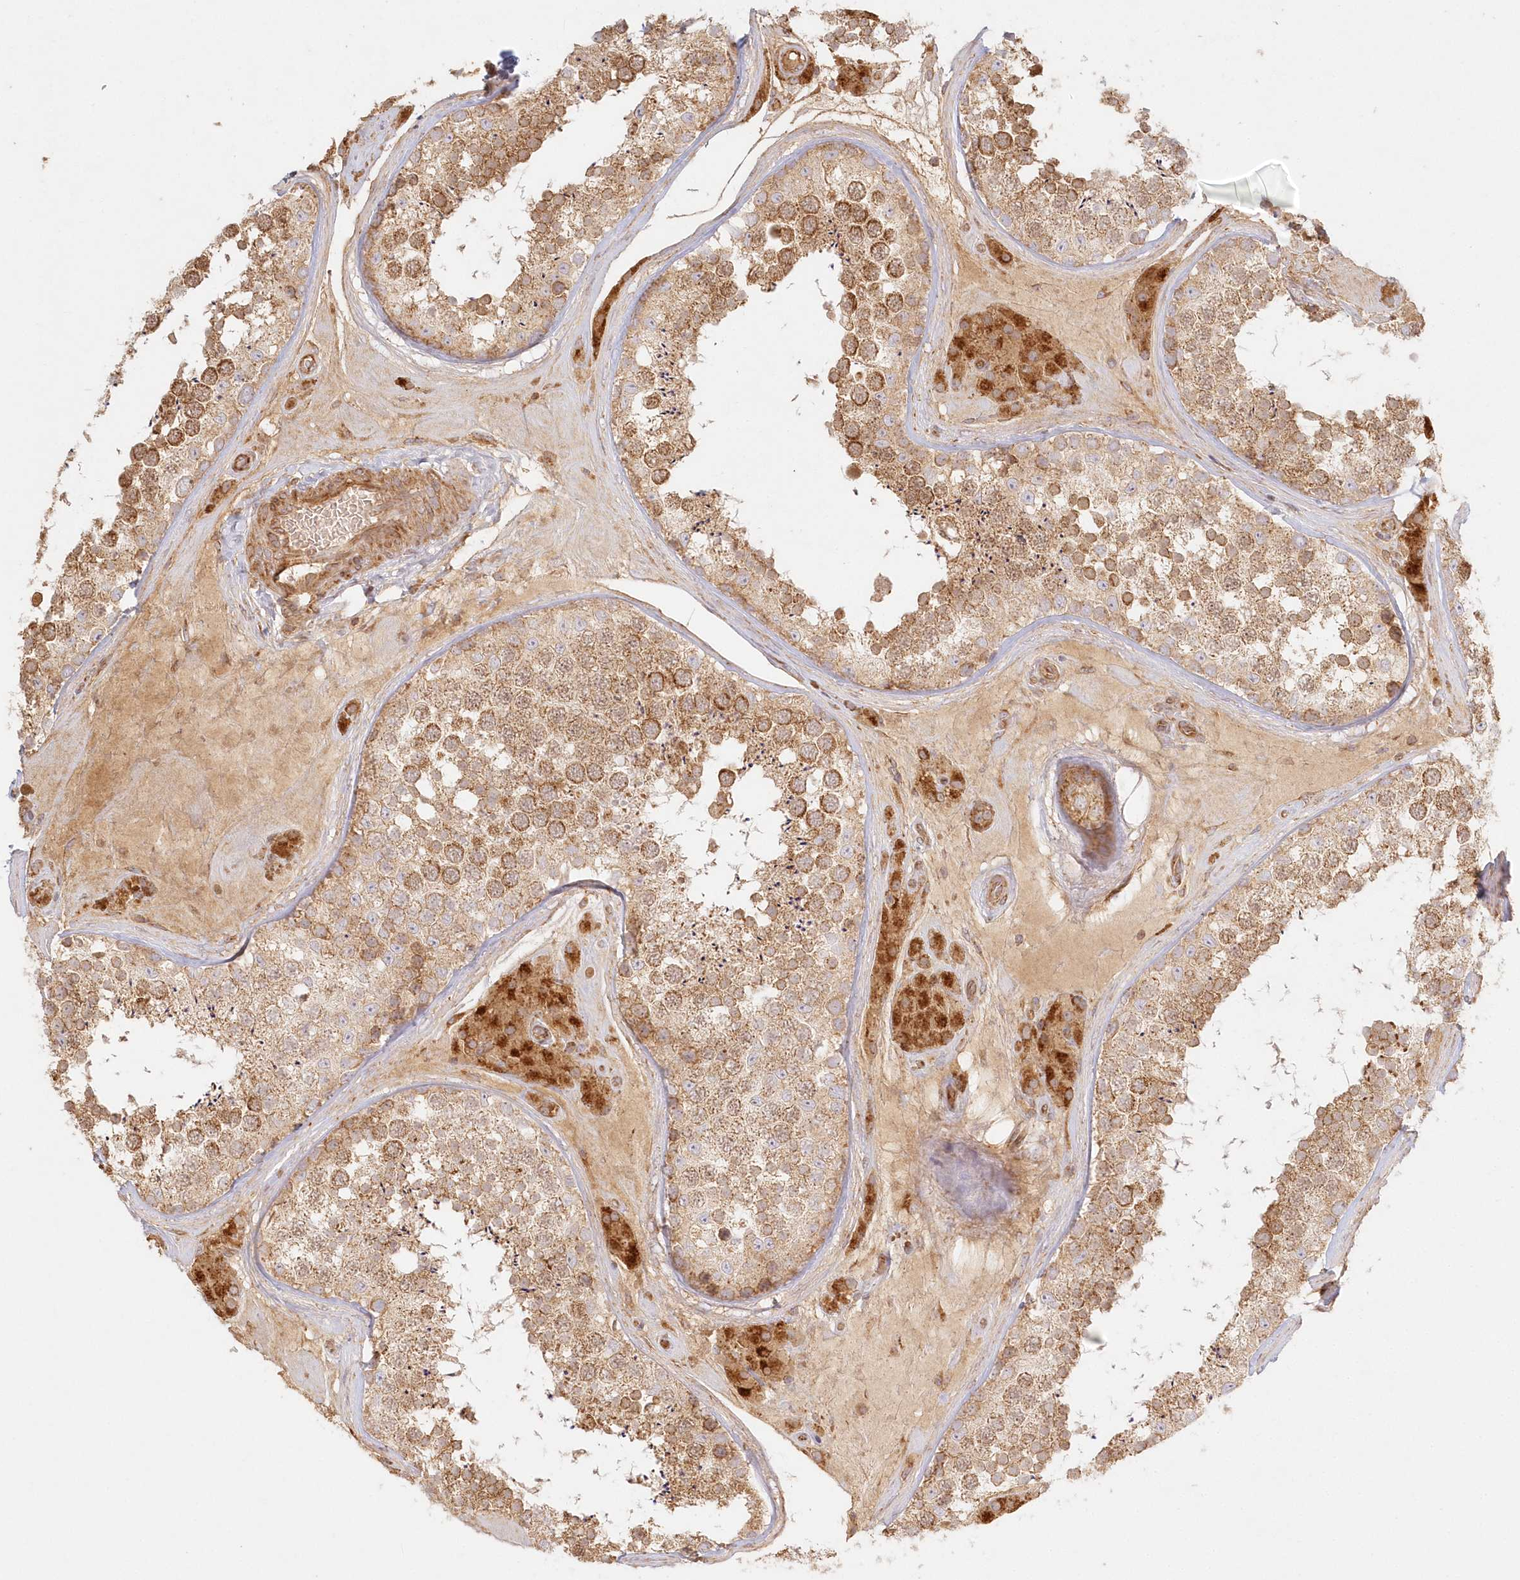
{"staining": {"intensity": "moderate", "quantity": ">75%", "location": "cytoplasmic/membranous"}, "tissue": "testis", "cell_type": "Cells in seminiferous ducts", "image_type": "normal", "snomed": [{"axis": "morphology", "description": "Normal tissue, NOS"}, {"axis": "topography", "description": "Testis"}], "caption": "An immunohistochemistry (IHC) micrograph of normal tissue is shown. Protein staining in brown labels moderate cytoplasmic/membranous positivity in testis within cells in seminiferous ducts. (Brightfield microscopy of DAB IHC at high magnification).", "gene": "KIAA0232", "patient": {"sex": "male", "age": 46}}